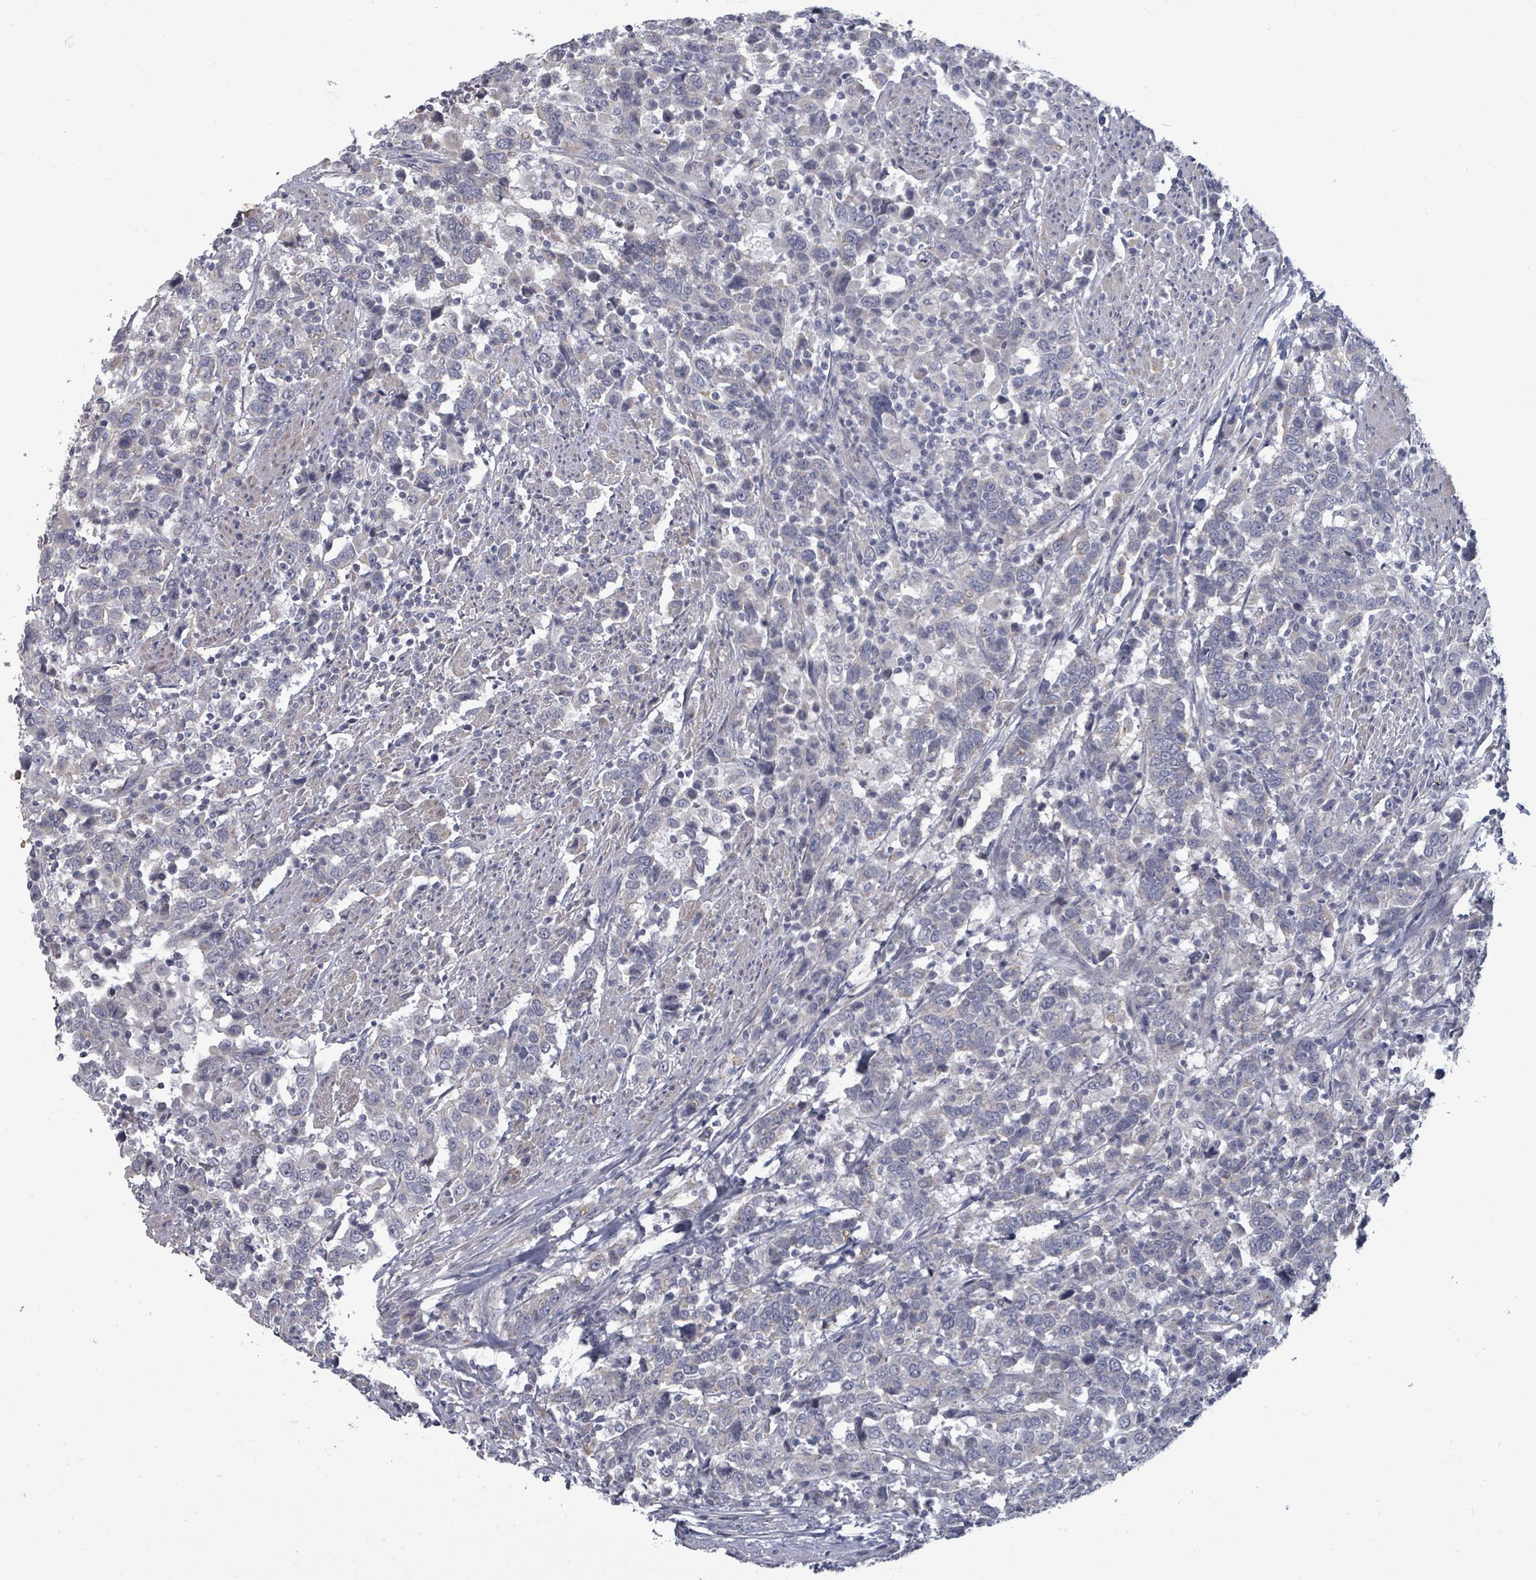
{"staining": {"intensity": "negative", "quantity": "none", "location": "none"}, "tissue": "urothelial cancer", "cell_type": "Tumor cells", "image_type": "cancer", "snomed": [{"axis": "morphology", "description": "Urothelial carcinoma, High grade"}, {"axis": "topography", "description": "Urinary bladder"}], "caption": "Tumor cells show no significant protein positivity in urothelial cancer. (DAB (3,3'-diaminobenzidine) IHC, high magnification).", "gene": "ASB12", "patient": {"sex": "male", "age": 61}}